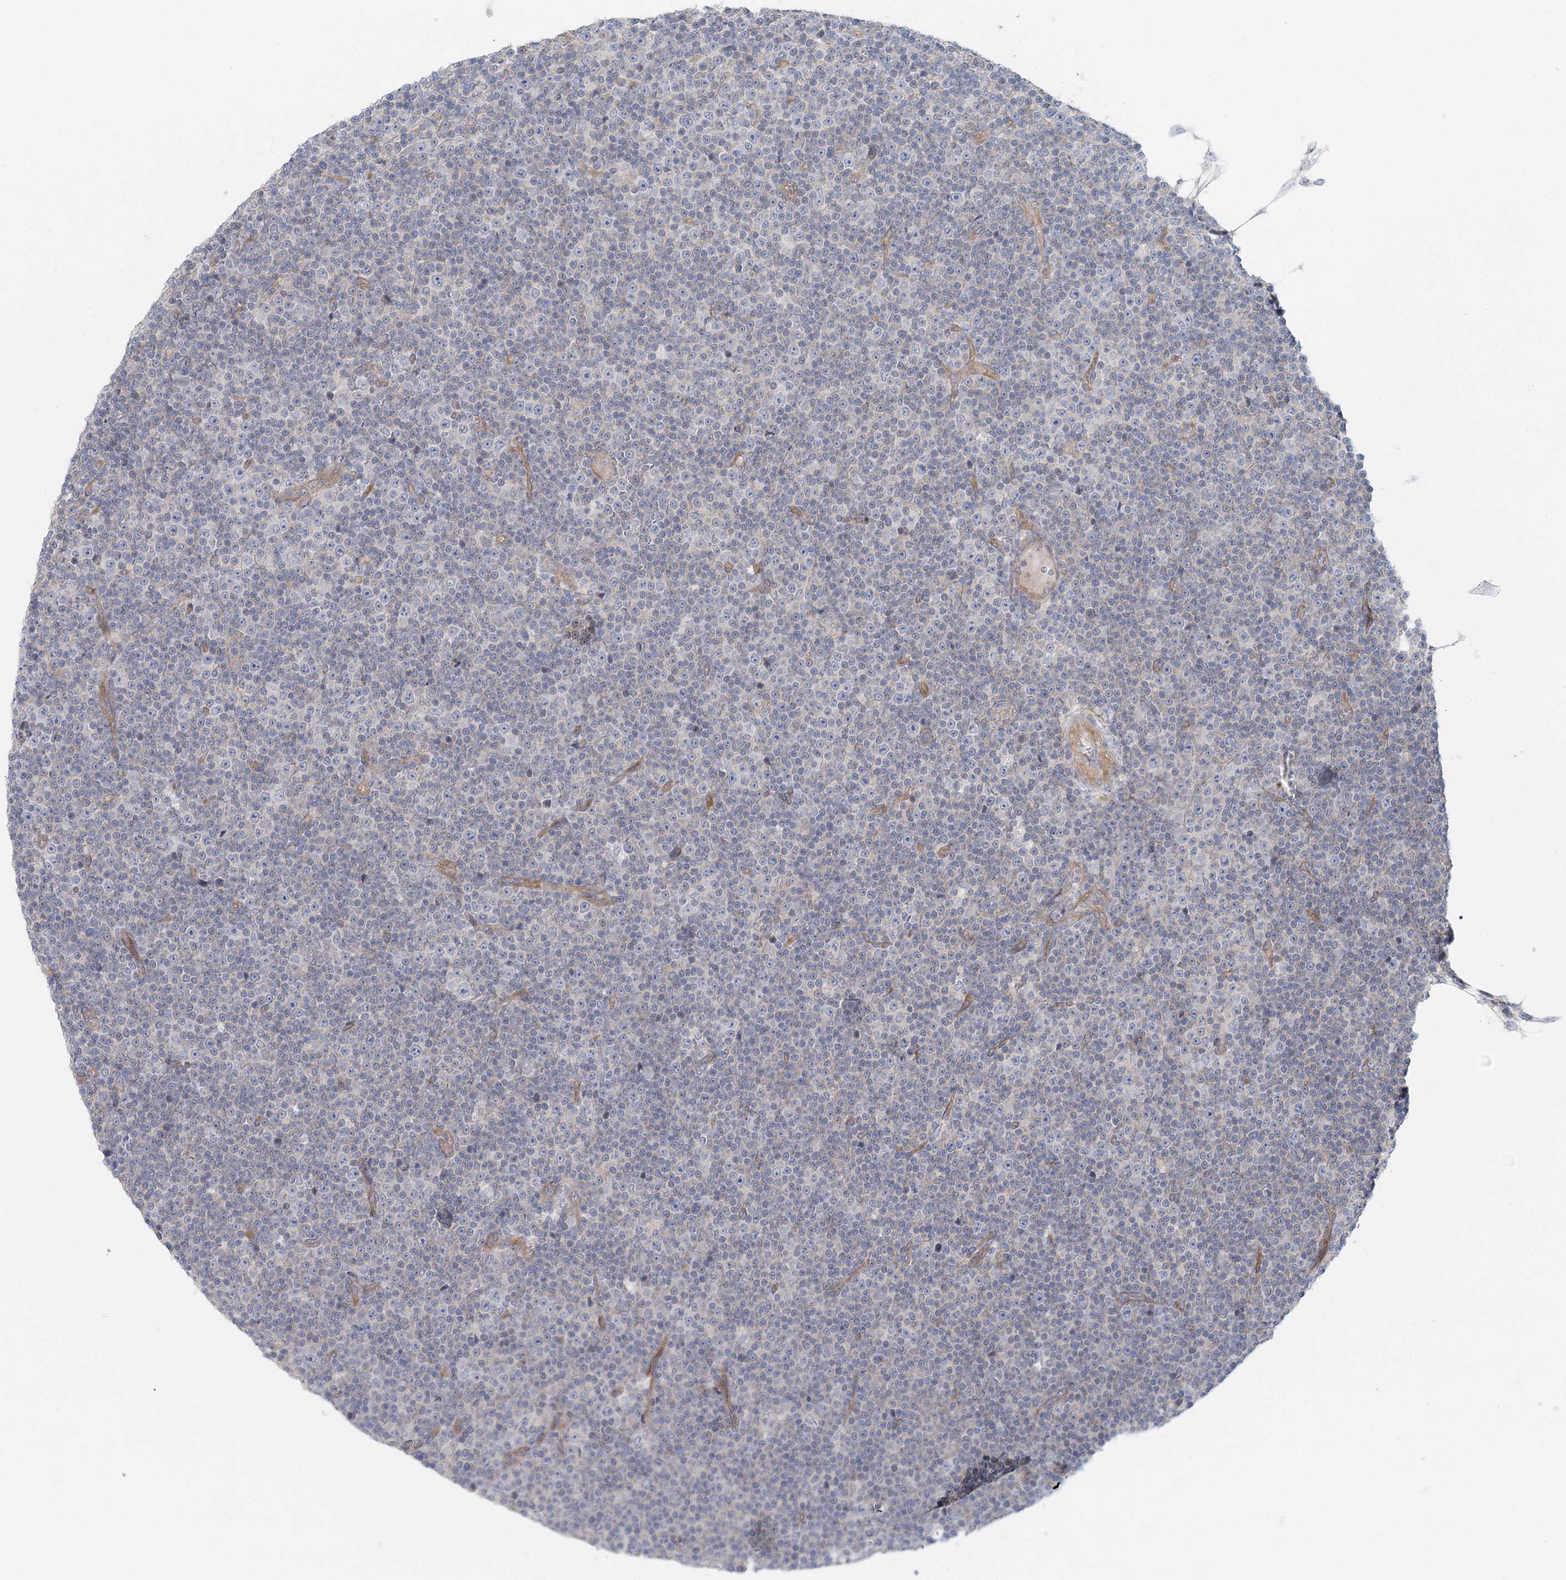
{"staining": {"intensity": "negative", "quantity": "none", "location": "none"}, "tissue": "lymphoma", "cell_type": "Tumor cells", "image_type": "cancer", "snomed": [{"axis": "morphology", "description": "Malignant lymphoma, non-Hodgkin's type, Low grade"}, {"axis": "topography", "description": "Lymph node"}], "caption": "Human malignant lymphoma, non-Hodgkin's type (low-grade) stained for a protein using IHC displays no positivity in tumor cells.", "gene": "DNMBP", "patient": {"sex": "female", "age": 67}}